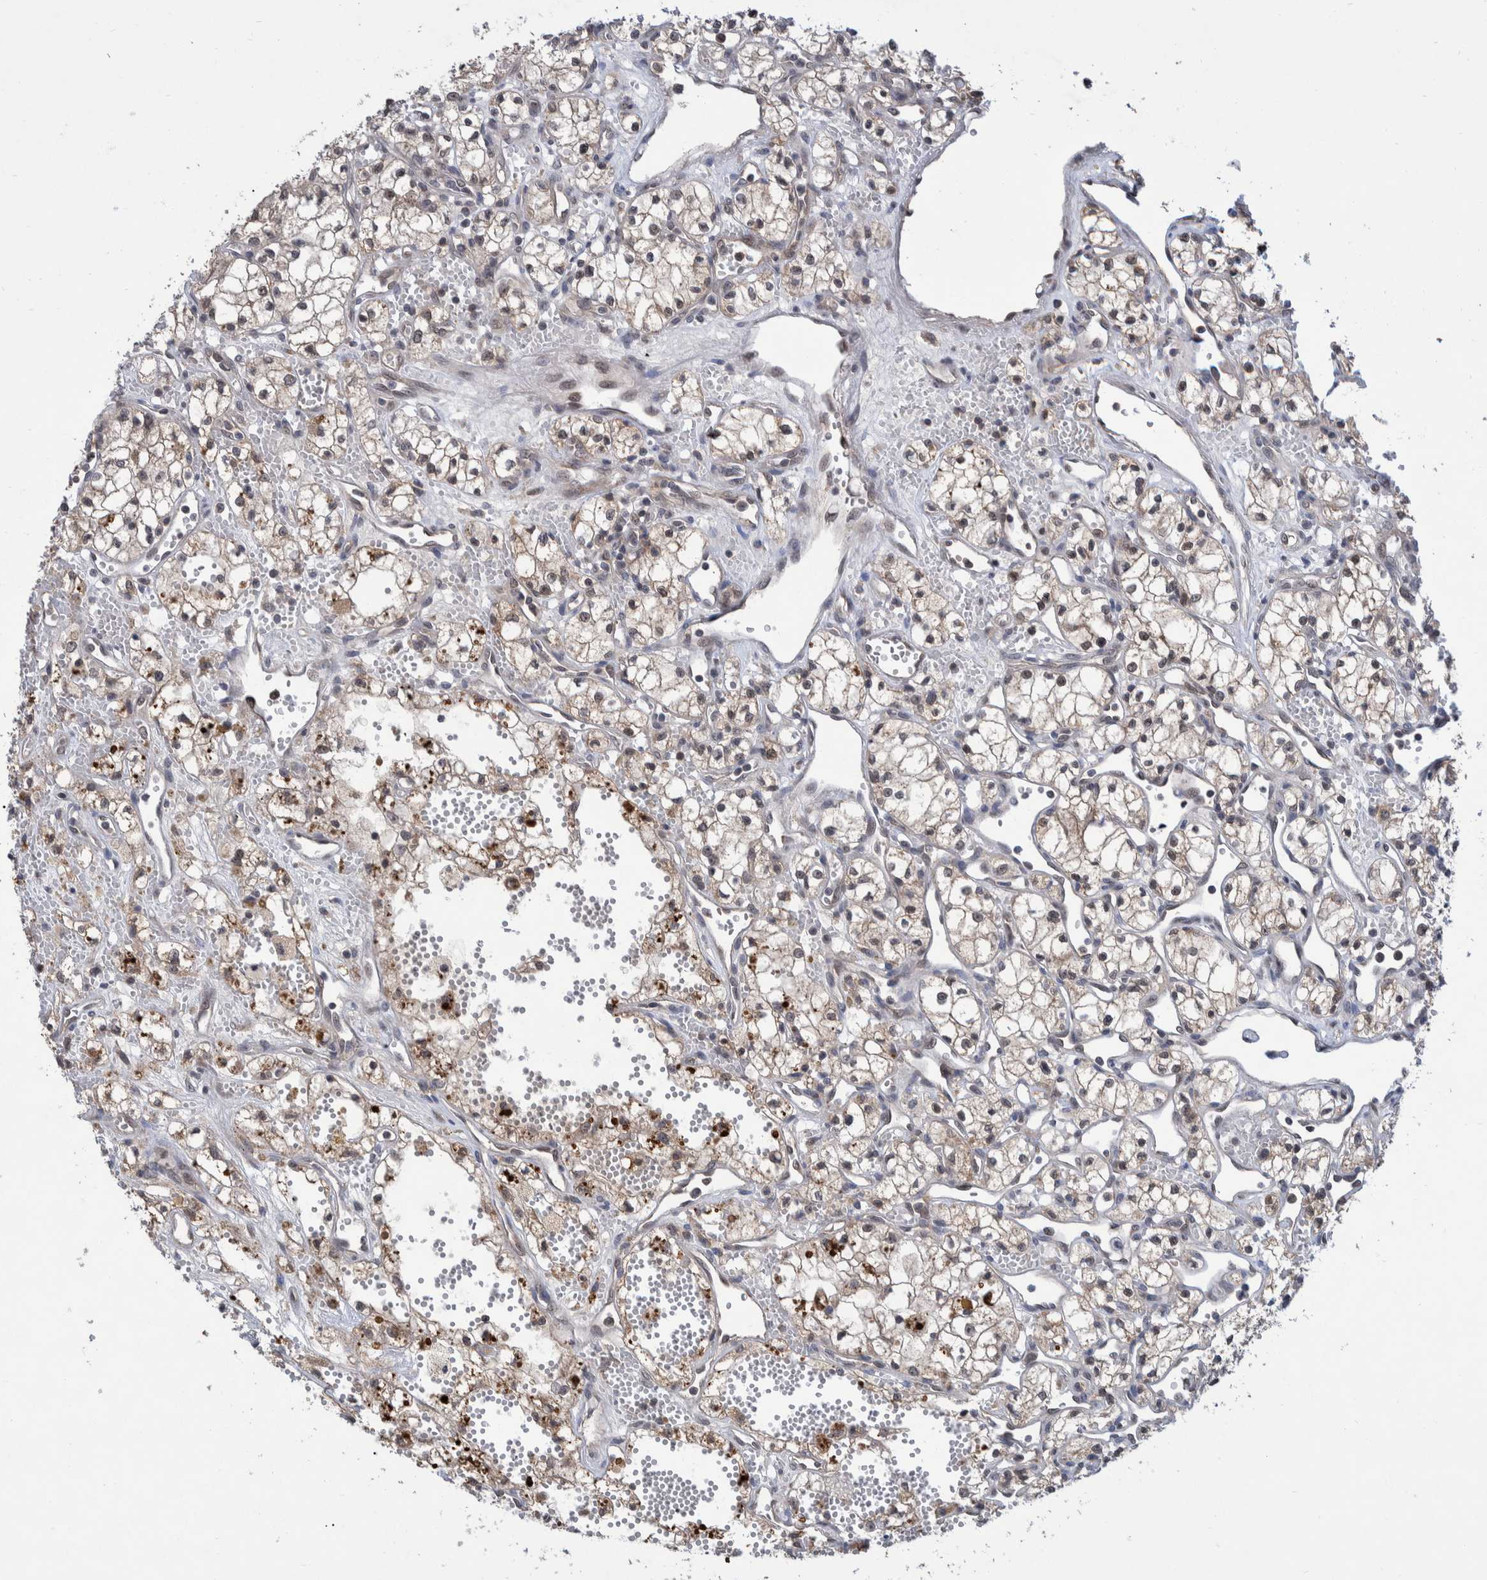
{"staining": {"intensity": "moderate", "quantity": "25%-75%", "location": "cytoplasmic/membranous,nuclear"}, "tissue": "renal cancer", "cell_type": "Tumor cells", "image_type": "cancer", "snomed": [{"axis": "morphology", "description": "Adenocarcinoma, NOS"}, {"axis": "topography", "description": "Kidney"}], "caption": "Adenocarcinoma (renal) stained with a brown dye displays moderate cytoplasmic/membranous and nuclear positive expression in about 25%-75% of tumor cells.", "gene": "PLPBP", "patient": {"sex": "male", "age": 59}}